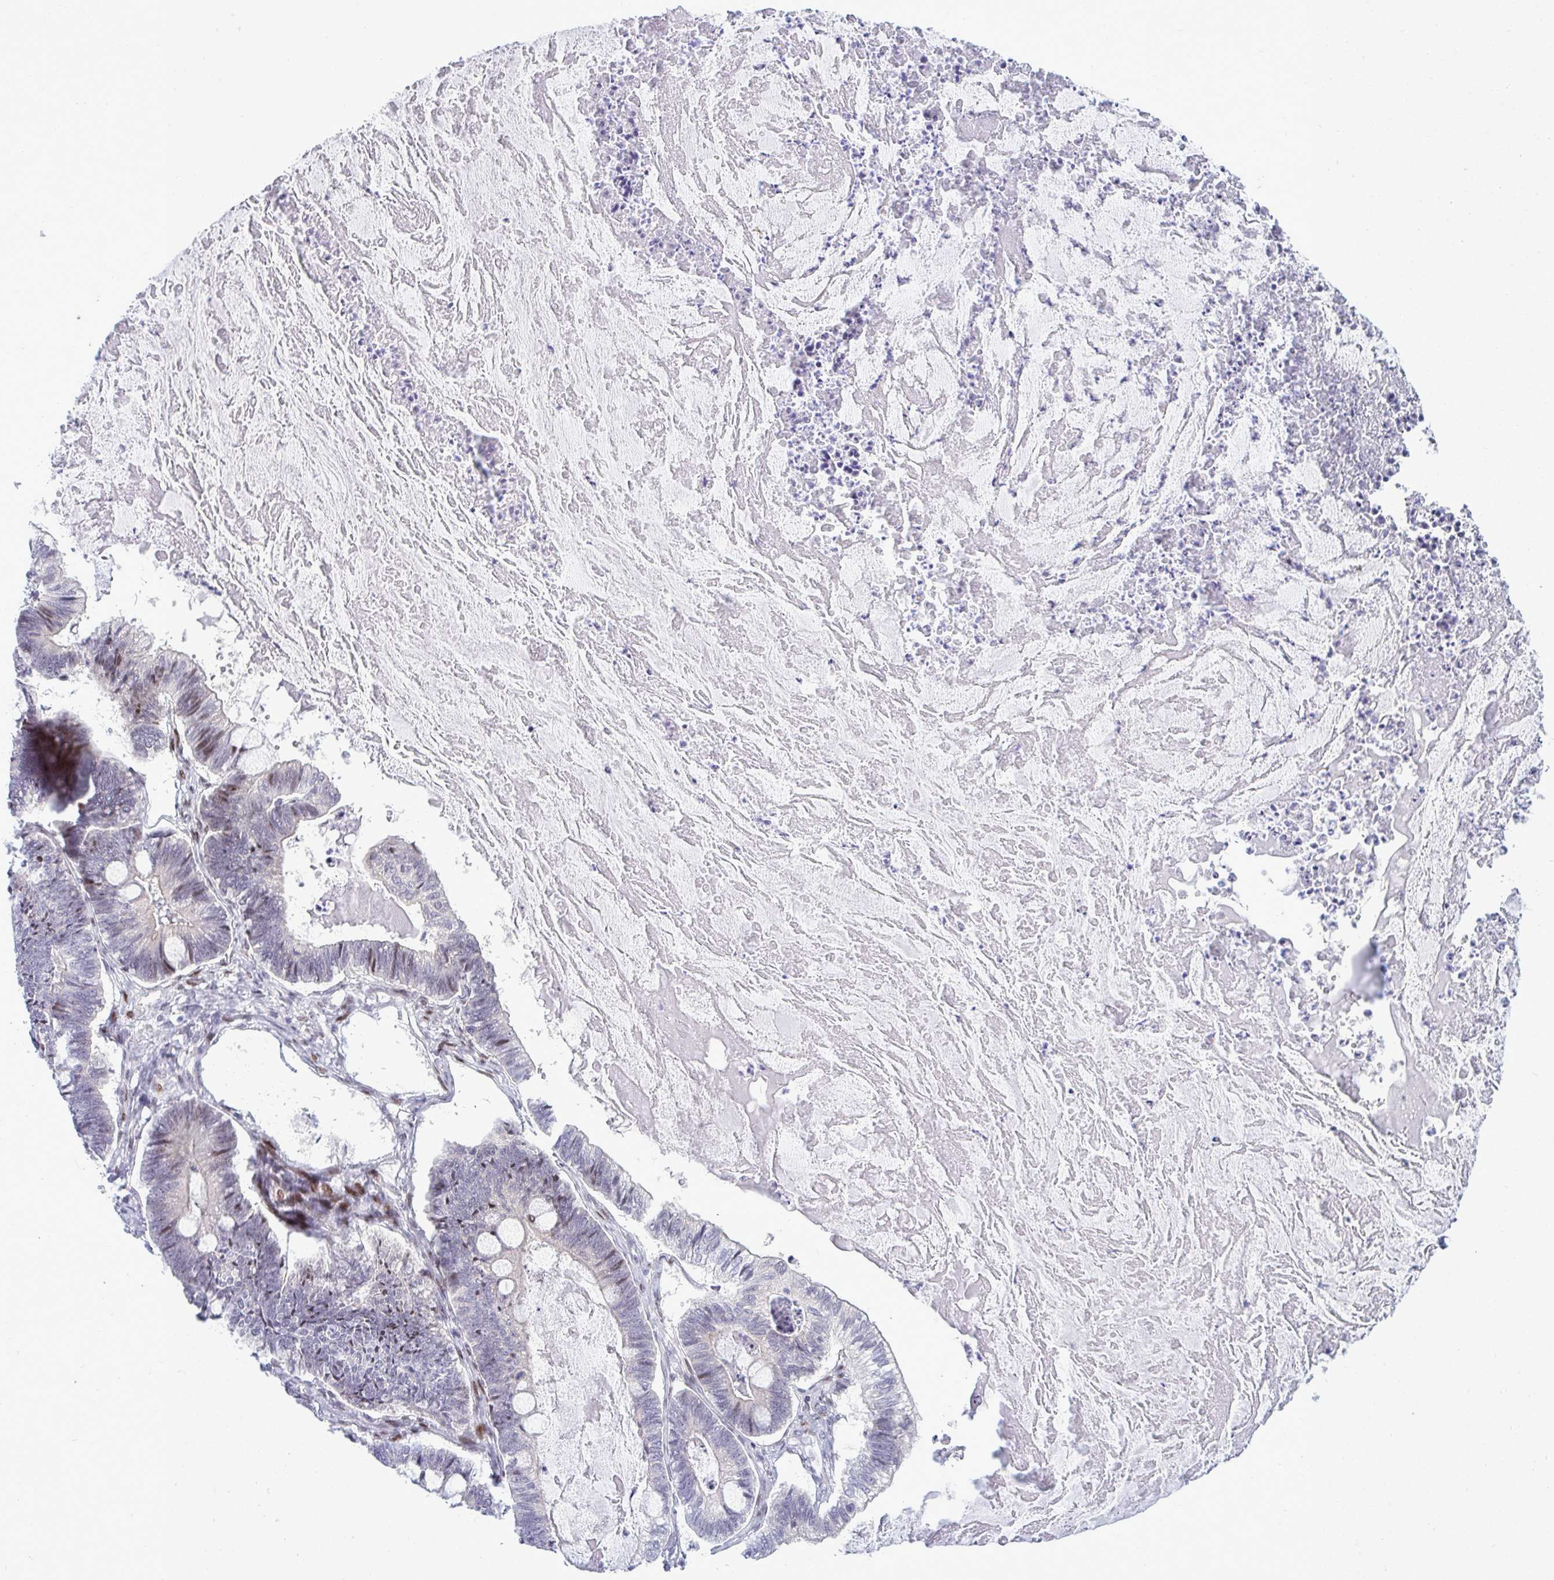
{"staining": {"intensity": "negative", "quantity": "none", "location": "none"}, "tissue": "ovarian cancer", "cell_type": "Tumor cells", "image_type": "cancer", "snomed": [{"axis": "morphology", "description": "Cystadenocarcinoma, mucinous, NOS"}, {"axis": "topography", "description": "Ovary"}], "caption": "Tumor cells are negative for protein expression in human ovarian cancer.", "gene": "TAB1", "patient": {"sex": "female", "age": 61}}